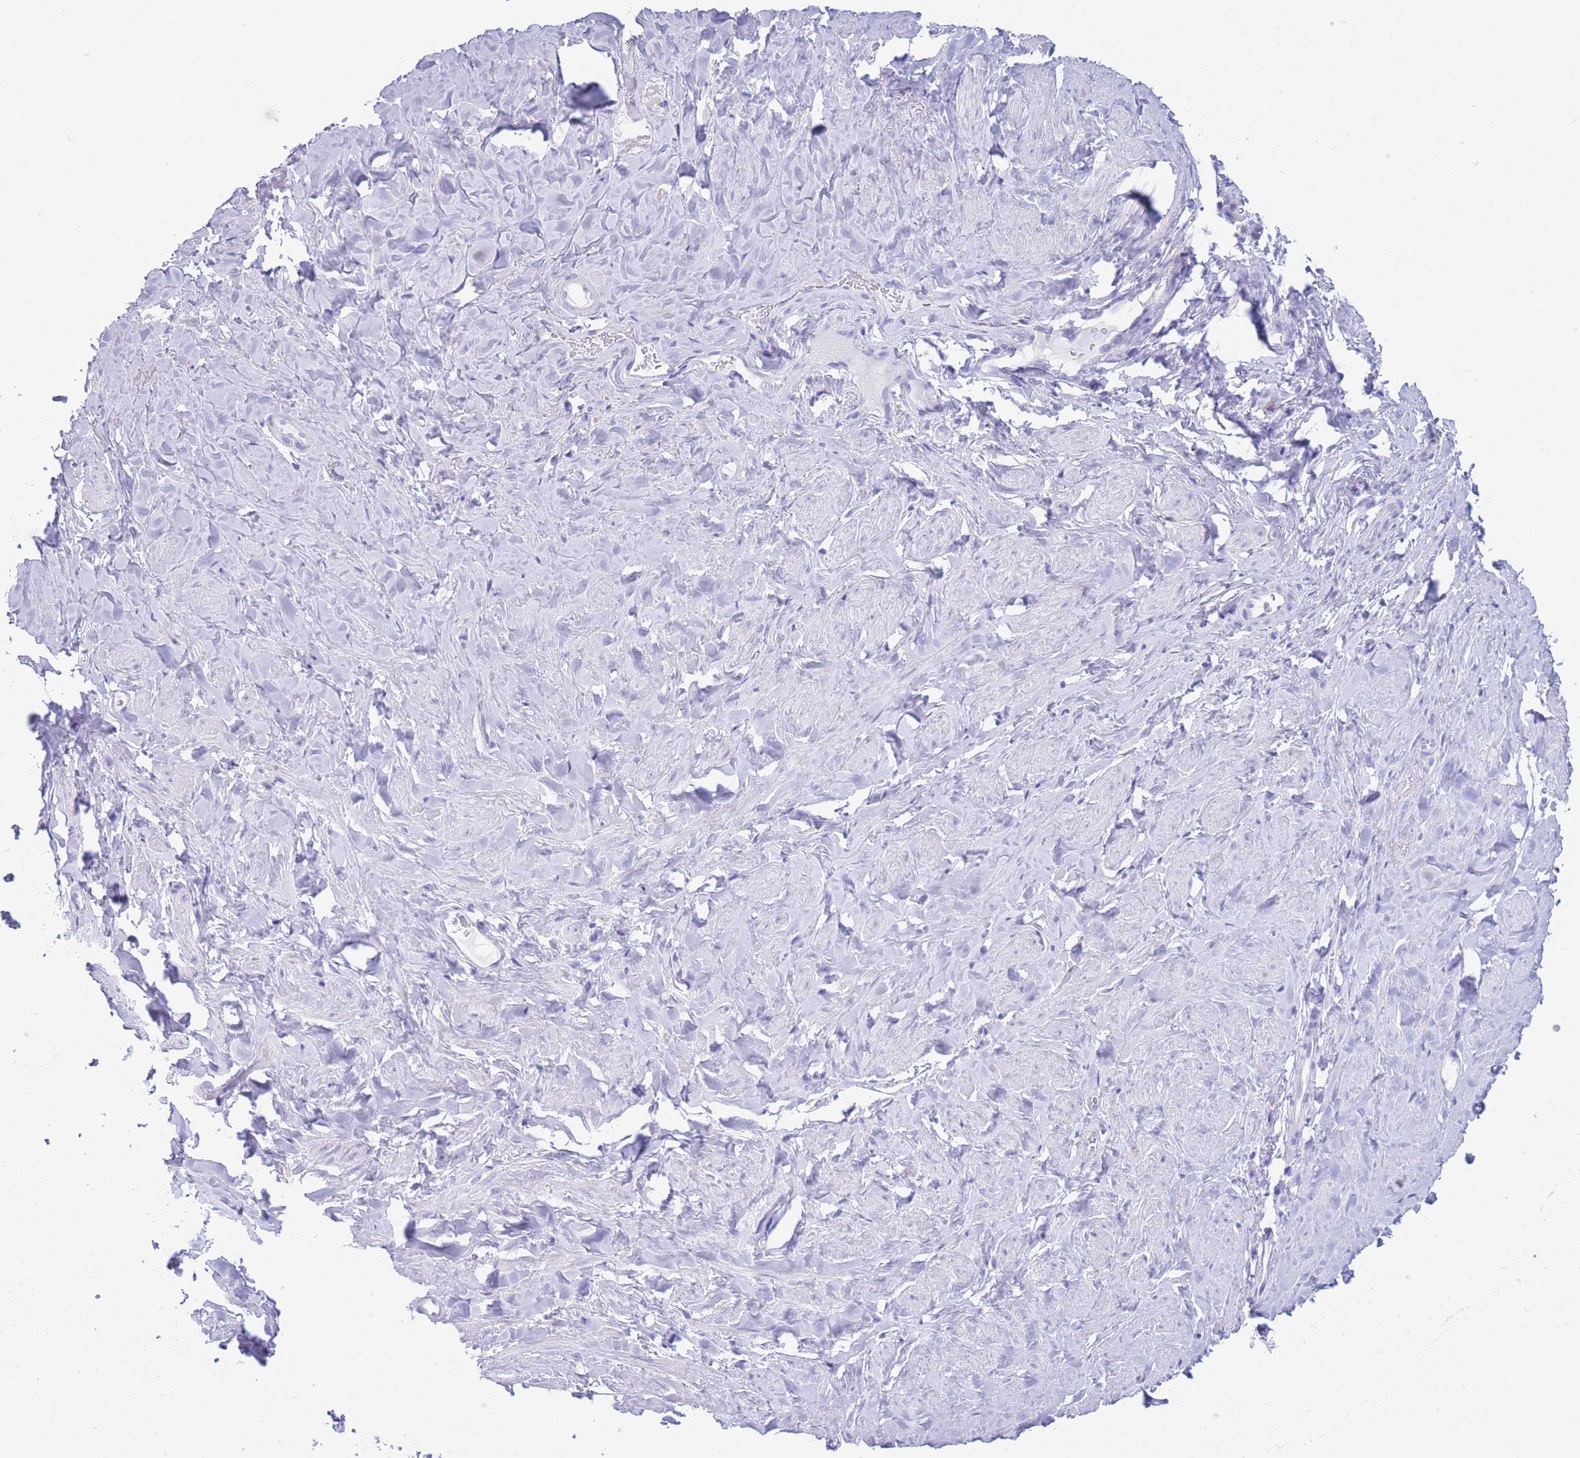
{"staining": {"intensity": "negative", "quantity": "none", "location": "none"}, "tissue": "smooth muscle", "cell_type": "Smooth muscle cells", "image_type": "normal", "snomed": [{"axis": "morphology", "description": "Normal tissue, NOS"}, {"axis": "topography", "description": "Smooth muscle"}, {"axis": "topography", "description": "Peripheral nerve tissue"}], "caption": "This is an IHC histopathology image of unremarkable smooth muscle. There is no staining in smooth muscle cells.", "gene": "XKR8", "patient": {"sex": "male", "age": 69}}